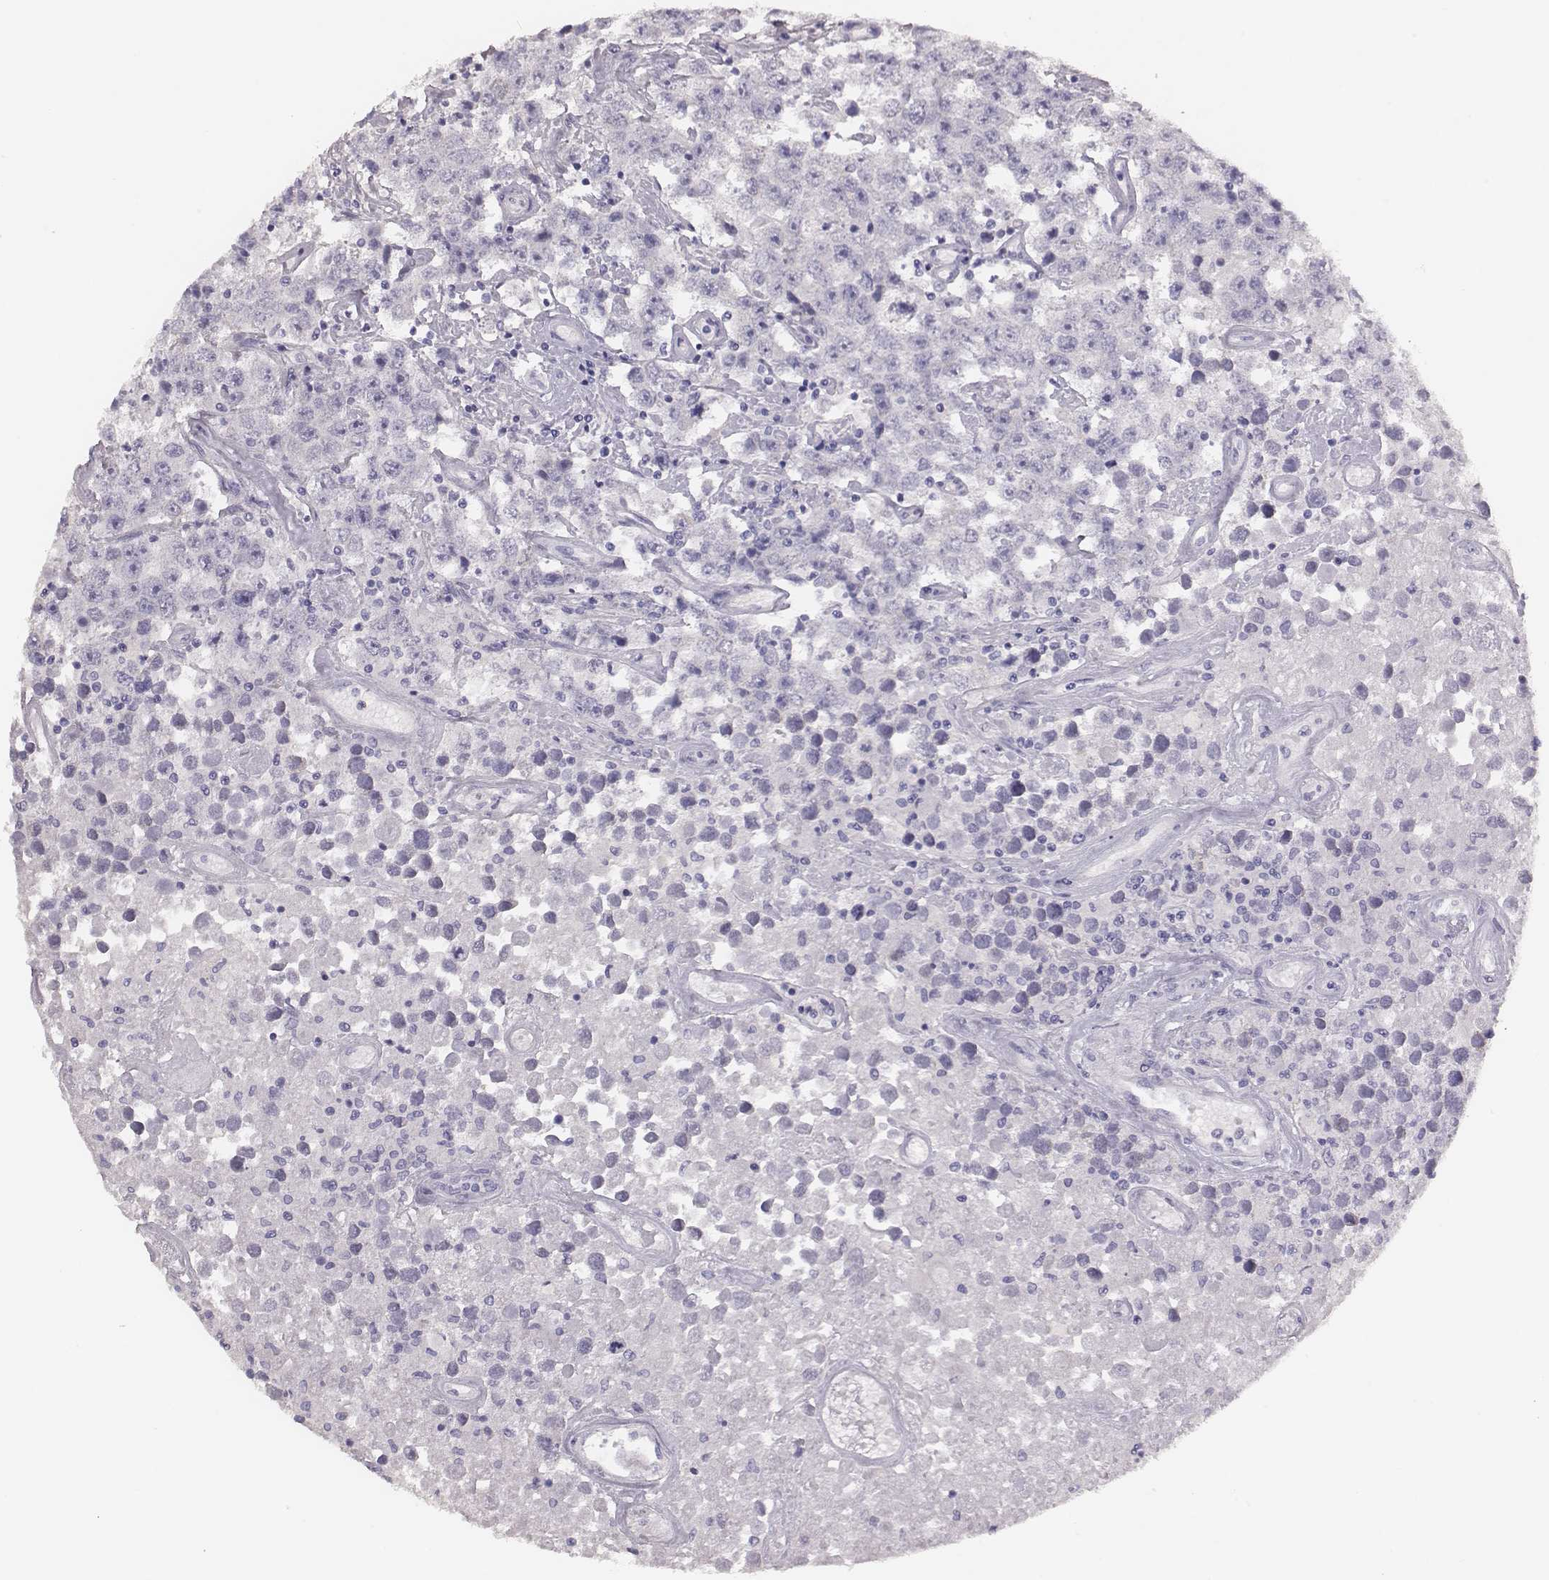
{"staining": {"intensity": "negative", "quantity": "none", "location": "none"}, "tissue": "testis cancer", "cell_type": "Tumor cells", "image_type": "cancer", "snomed": [{"axis": "morphology", "description": "Seminoma, NOS"}, {"axis": "topography", "description": "Testis"}], "caption": "There is no significant positivity in tumor cells of testis cancer (seminoma).", "gene": "GUCA1A", "patient": {"sex": "male", "age": 52}}